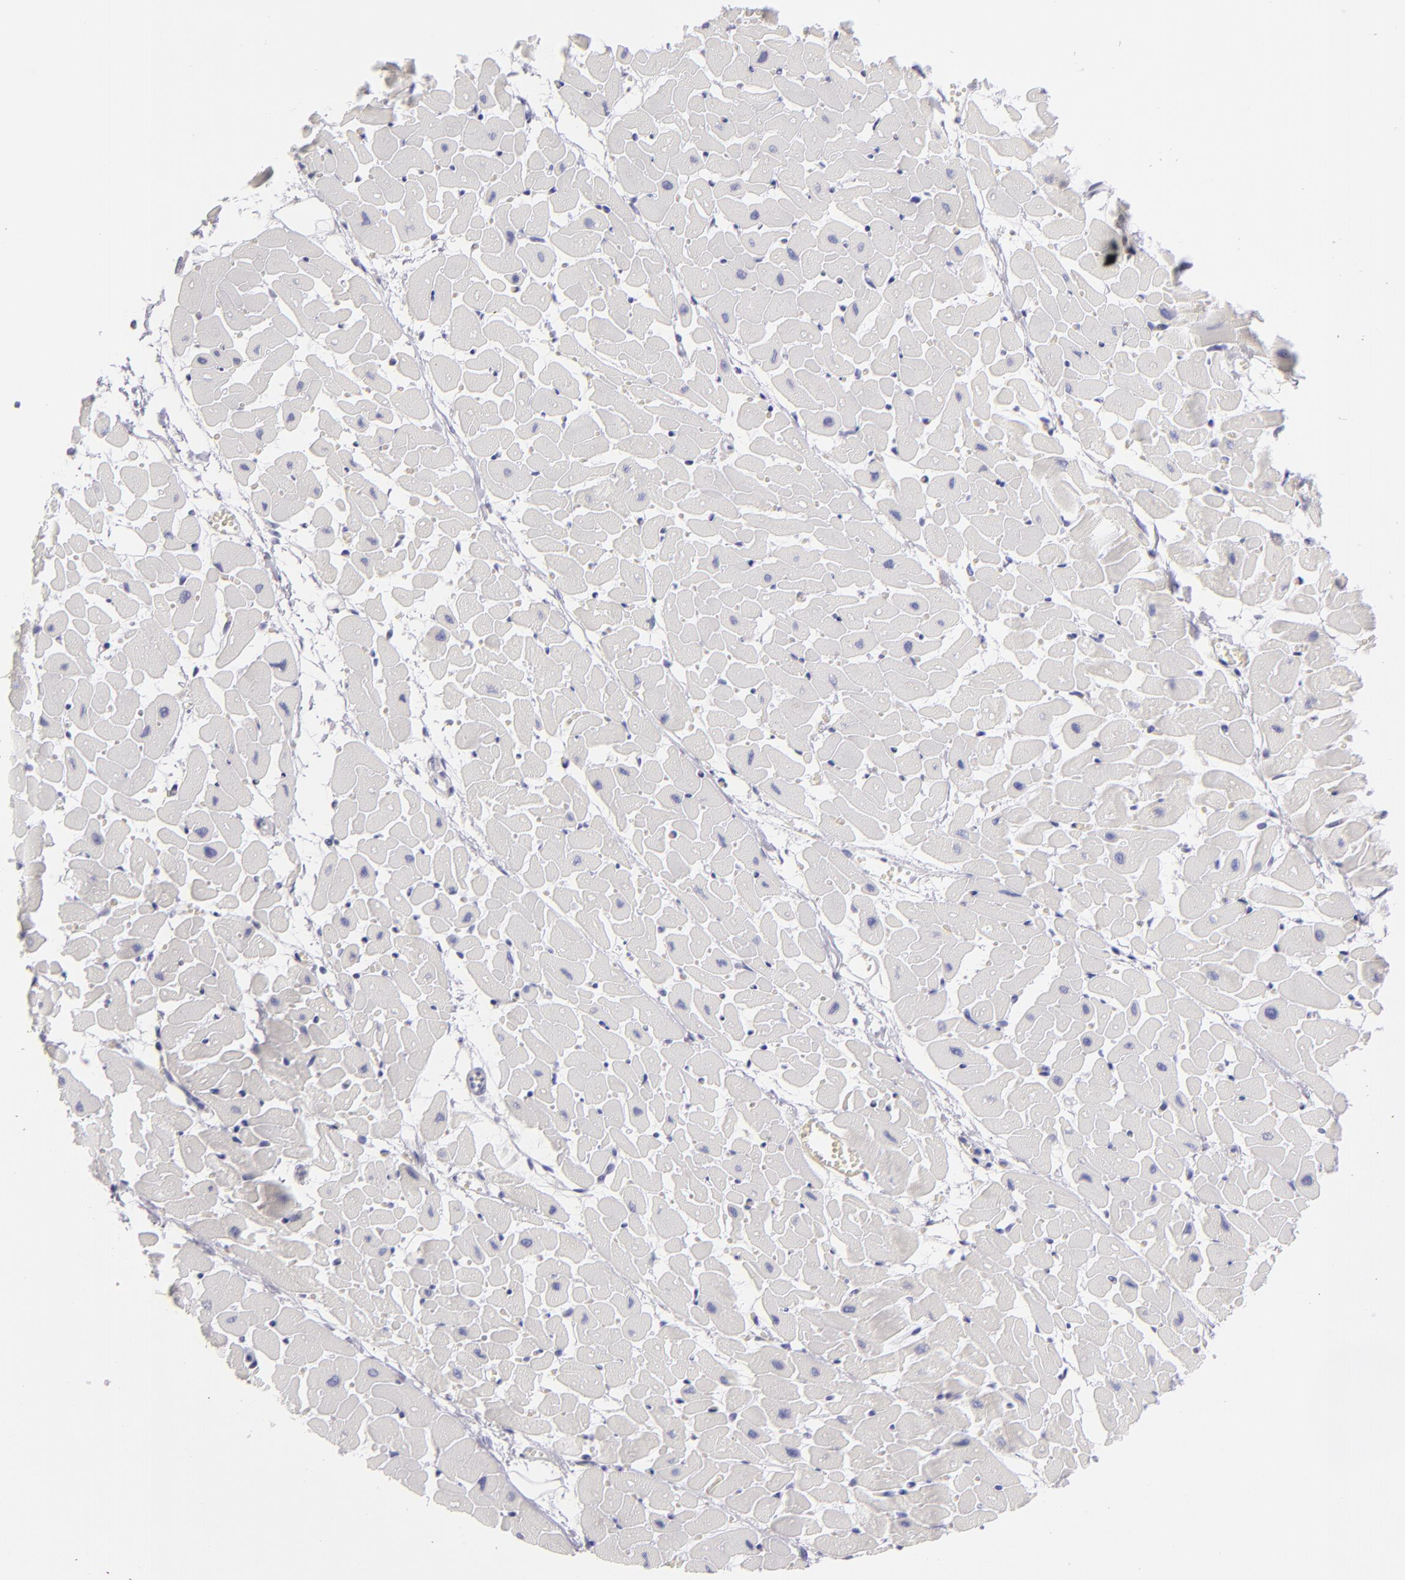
{"staining": {"intensity": "negative", "quantity": "none", "location": "none"}, "tissue": "heart muscle", "cell_type": "Cardiomyocytes", "image_type": "normal", "snomed": [{"axis": "morphology", "description": "Normal tissue, NOS"}, {"axis": "topography", "description": "Heart"}], "caption": "The photomicrograph displays no significant expression in cardiomyocytes of heart muscle. The staining is performed using DAB brown chromogen with nuclei counter-stained in using hematoxylin.", "gene": "VIL1", "patient": {"sex": "female", "age": 19}}